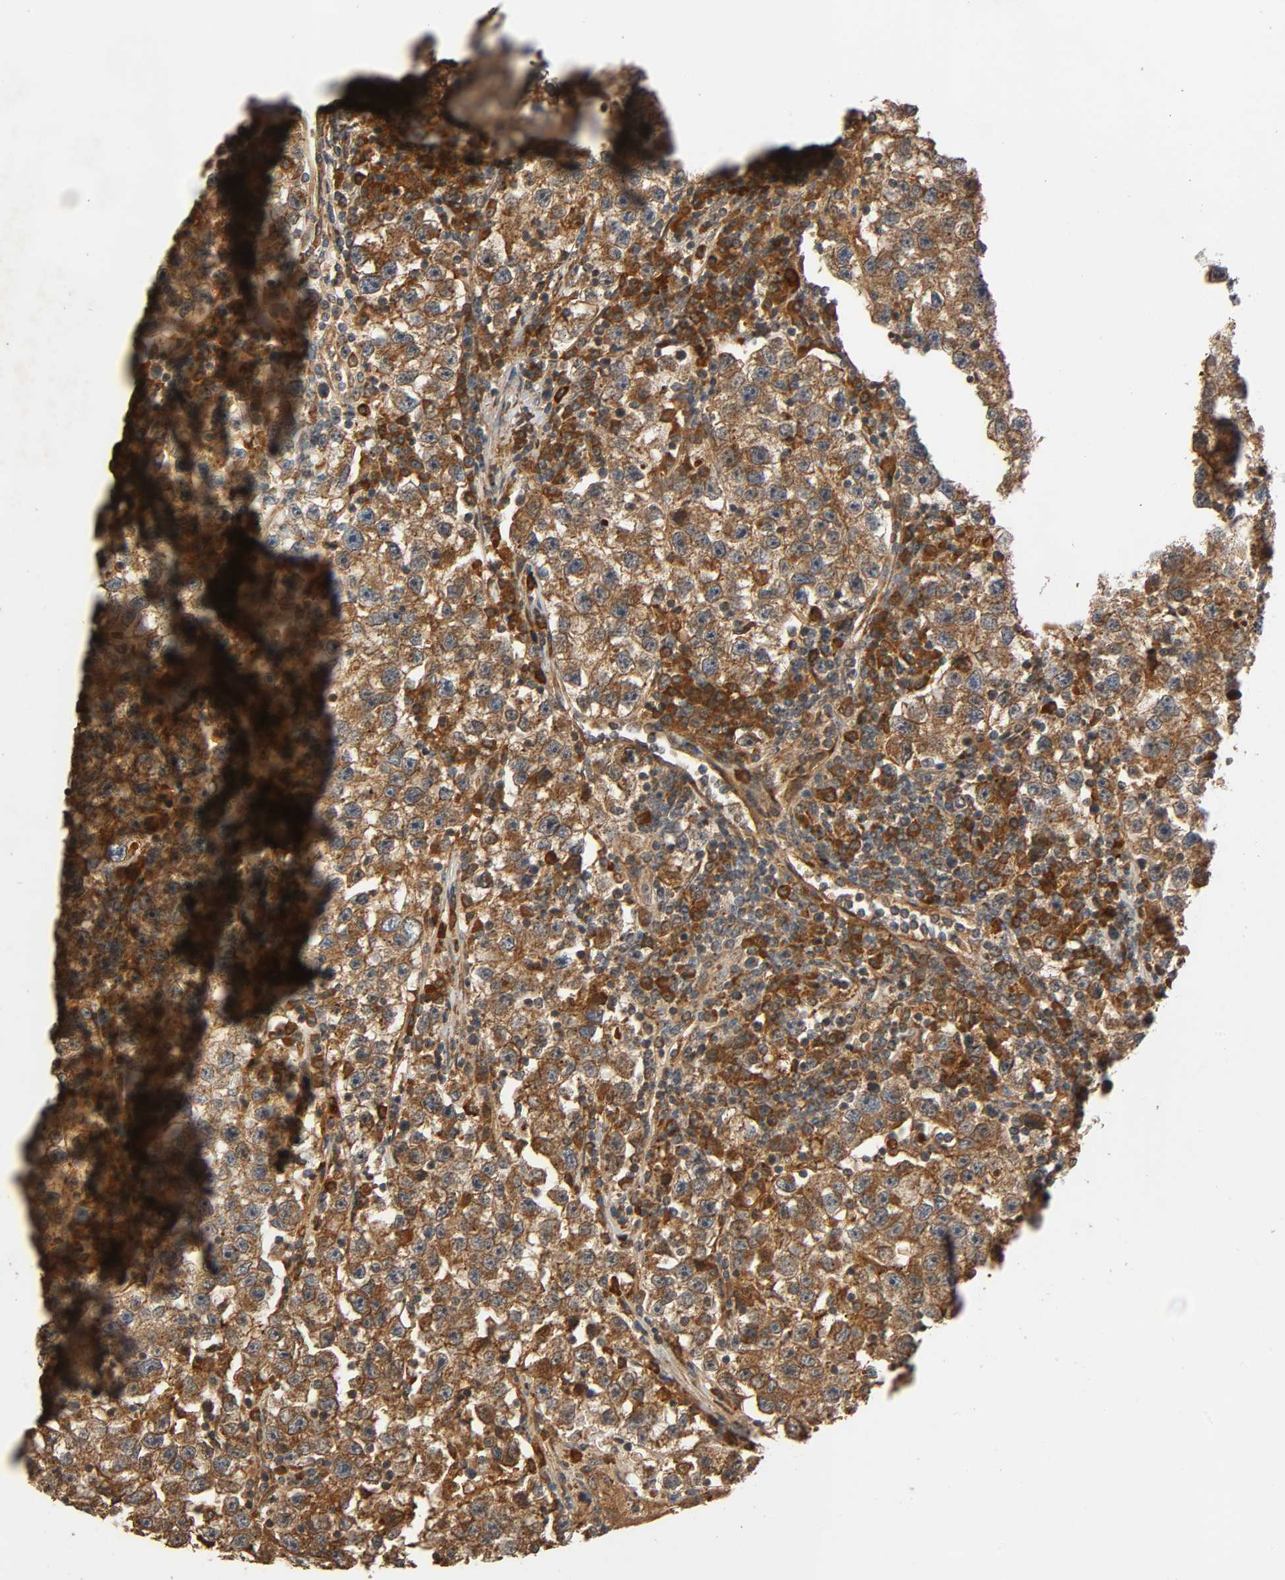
{"staining": {"intensity": "strong", "quantity": ">75%", "location": "cytoplasmic/membranous"}, "tissue": "testis cancer", "cell_type": "Tumor cells", "image_type": "cancer", "snomed": [{"axis": "morphology", "description": "Seminoma, NOS"}, {"axis": "topography", "description": "Testis"}], "caption": "An immunohistochemistry (IHC) photomicrograph of neoplastic tissue is shown. Protein staining in brown shows strong cytoplasmic/membranous positivity in seminoma (testis) within tumor cells.", "gene": "MAP3K8", "patient": {"sex": "male", "age": 22}}